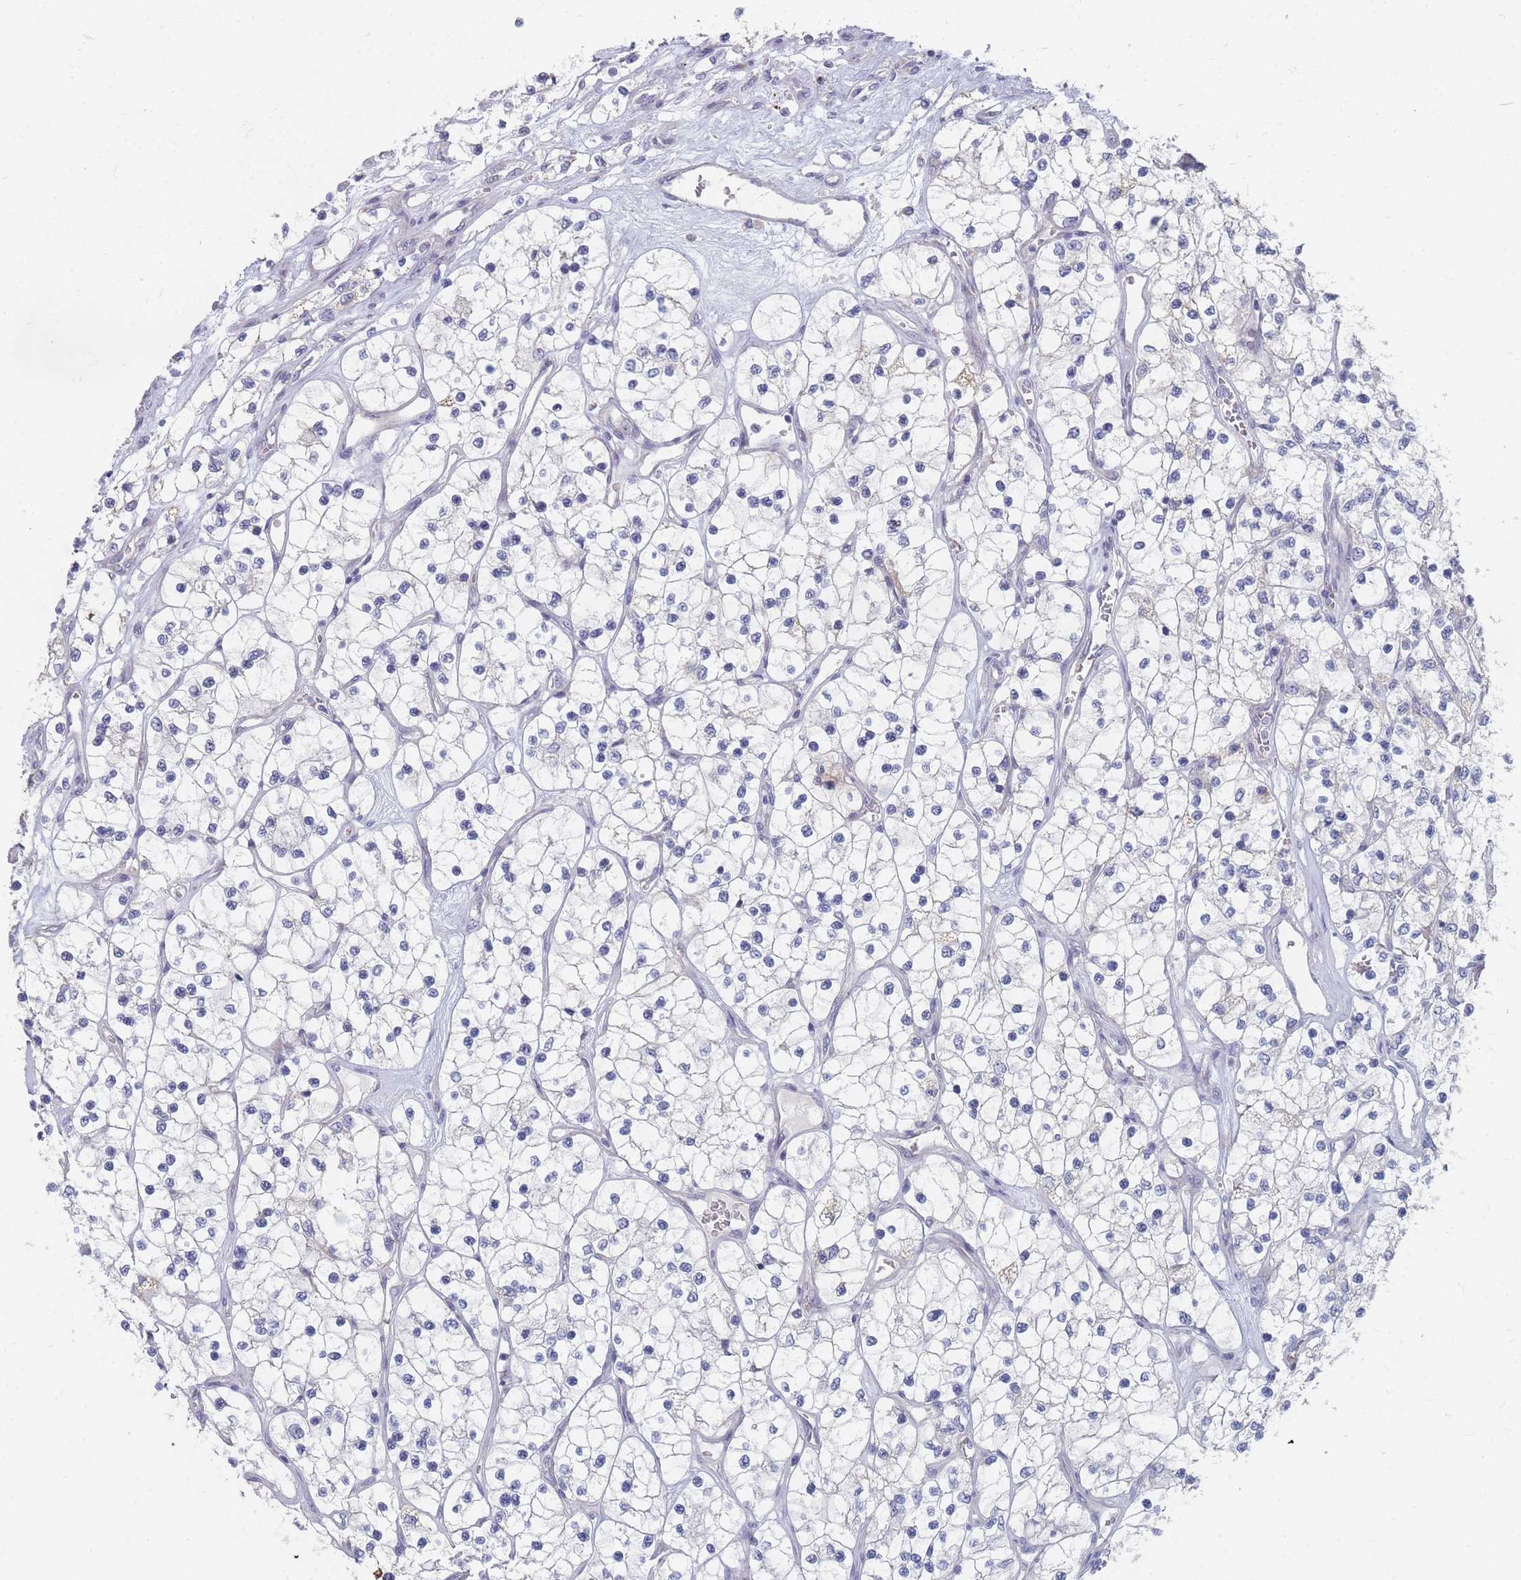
{"staining": {"intensity": "negative", "quantity": "none", "location": "none"}, "tissue": "renal cancer", "cell_type": "Tumor cells", "image_type": "cancer", "snomed": [{"axis": "morphology", "description": "Adenocarcinoma, NOS"}, {"axis": "topography", "description": "Kidney"}], "caption": "A photomicrograph of renal cancer stained for a protein exhibits no brown staining in tumor cells.", "gene": "RNF8", "patient": {"sex": "female", "age": 69}}